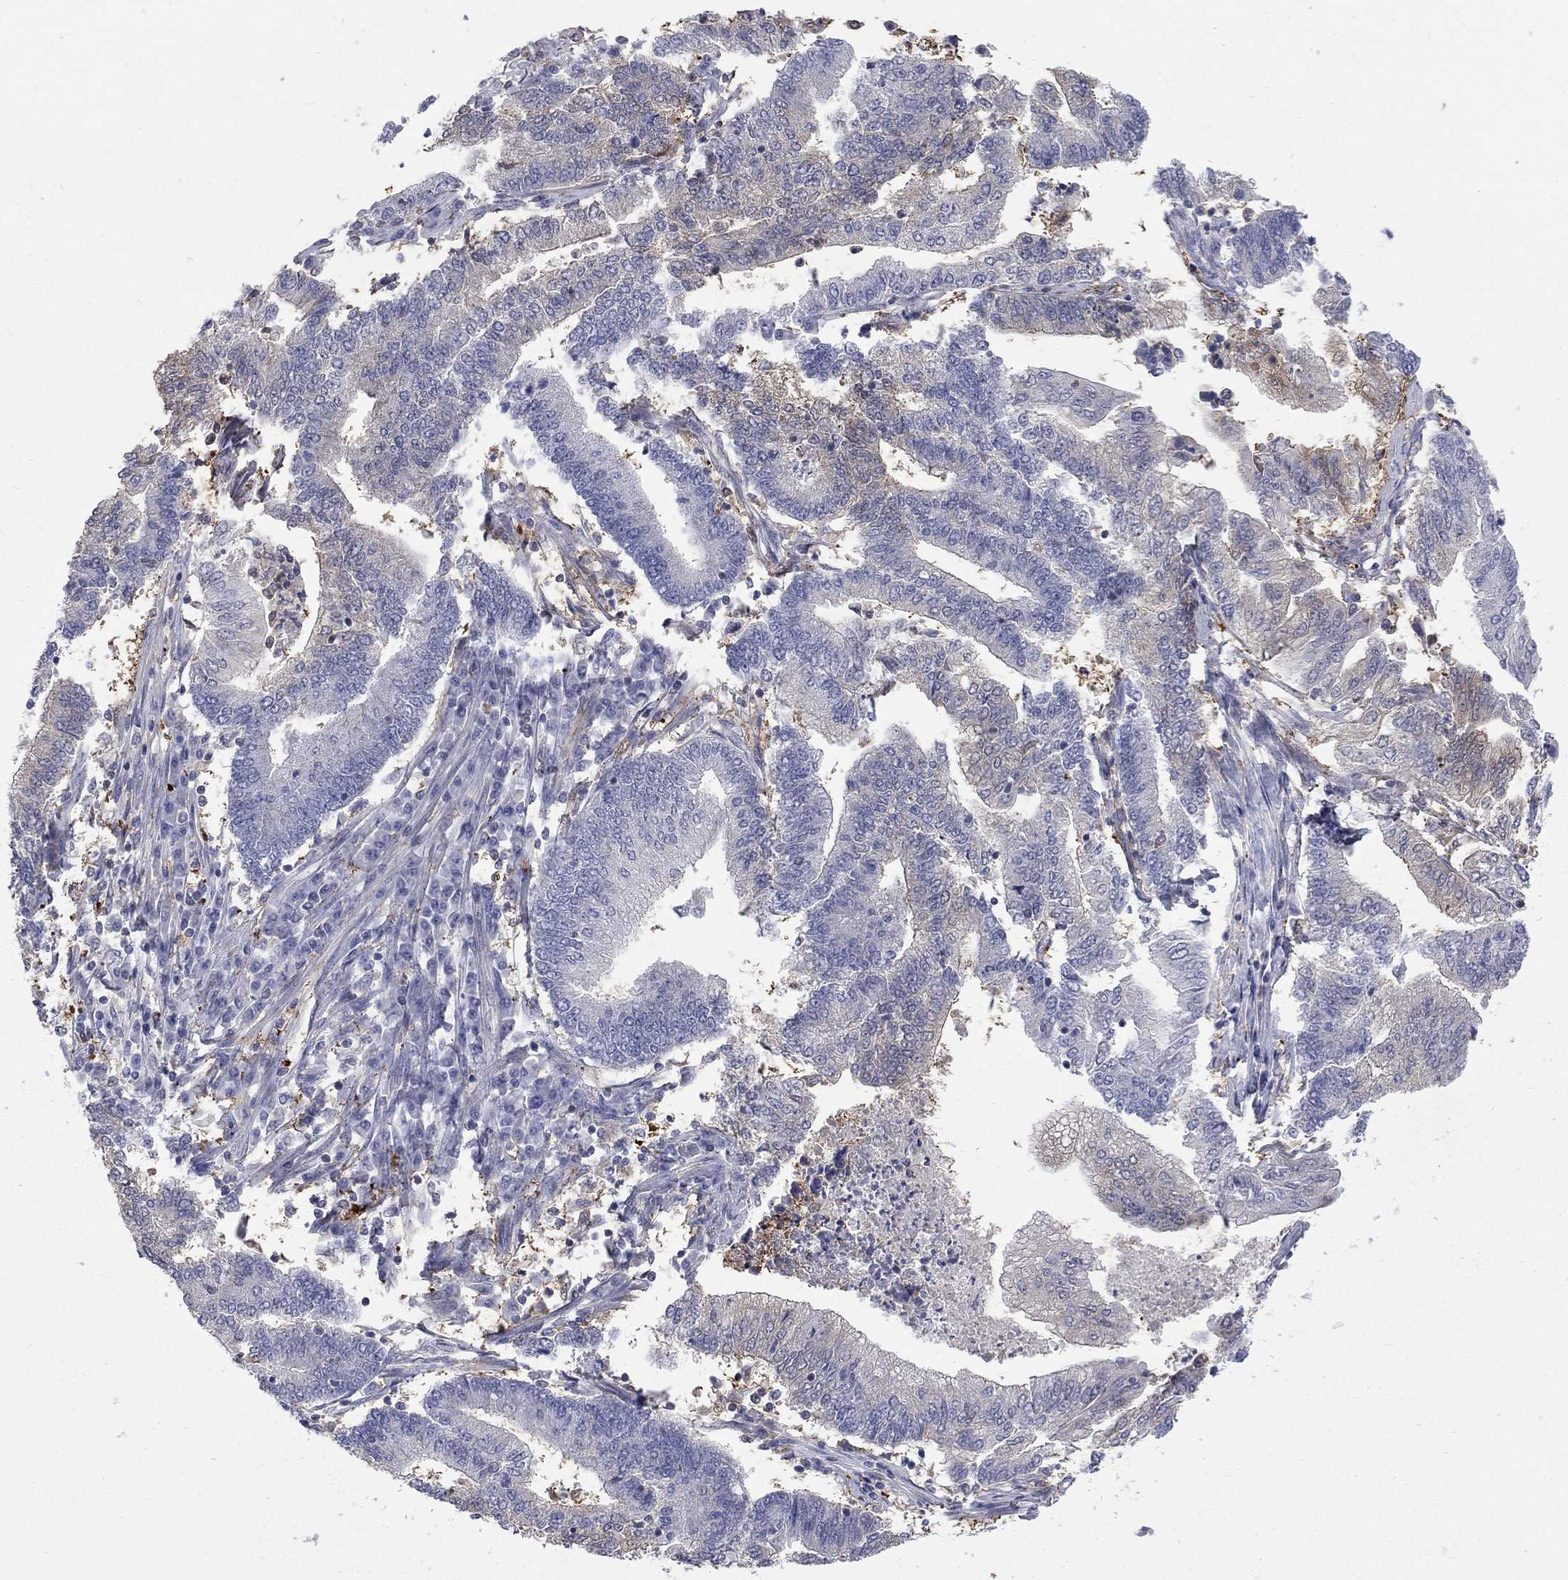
{"staining": {"intensity": "moderate", "quantity": "<25%", "location": "cytoplasmic/membranous"}, "tissue": "endometrial cancer", "cell_type": "Tumor cells", "image_type": "cancer", "snomed": [{"axis": "morphology", "description": "Adenocarcinoma, NOS"}, {"axis": "topography", "description": "Uterus"}, {"axis": "topography", "description": "Endometrium"}], "caption": "Immunohistochemical staining of human endometrial cancer (adenocarcinoma) shows moderate cytoplasmic/membranous protein positivity in about <25% of tumor cells.", "gene": "HKDC1", "patient": {"sex": "female", "age": 54}}